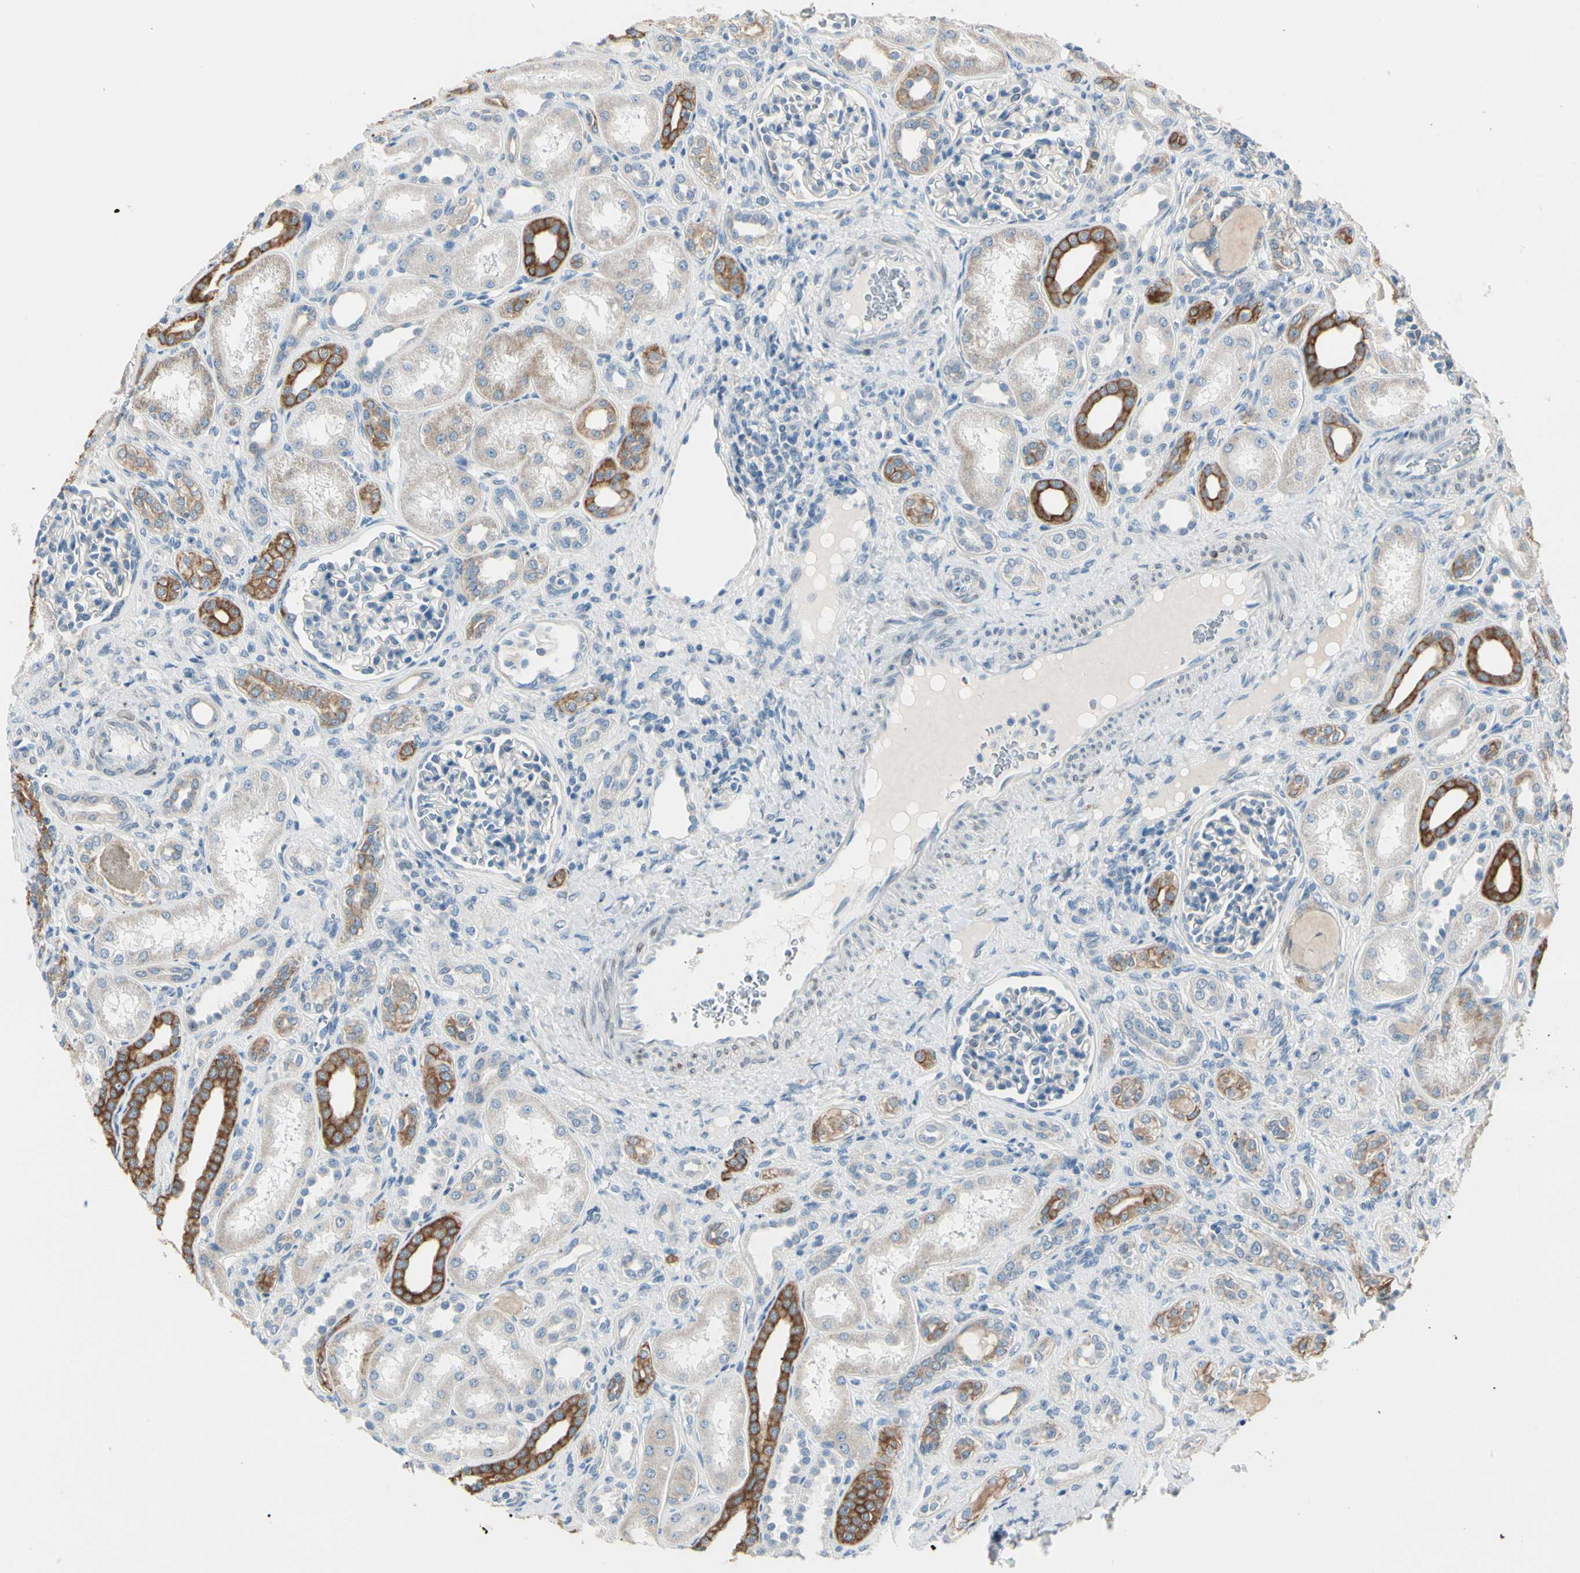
{"staining": {"intensity": "negative", "quantity": "none", "location": "none"}, "tissue": "kidney", "cell_type": "Cells in glomeruli", "image_type": "normal", "snomed": [{"axis": "morphology", "description": "Normal tissue, NOS"}, {"axis": "topography", "description": "Kidney"}], "caption": "Cells in glomeruli are negative for protein expression in normal human kidney. Nuclei are stained in blue.", "gene": "DUSP12", "patient": {"sex": "male", "age": 7}}